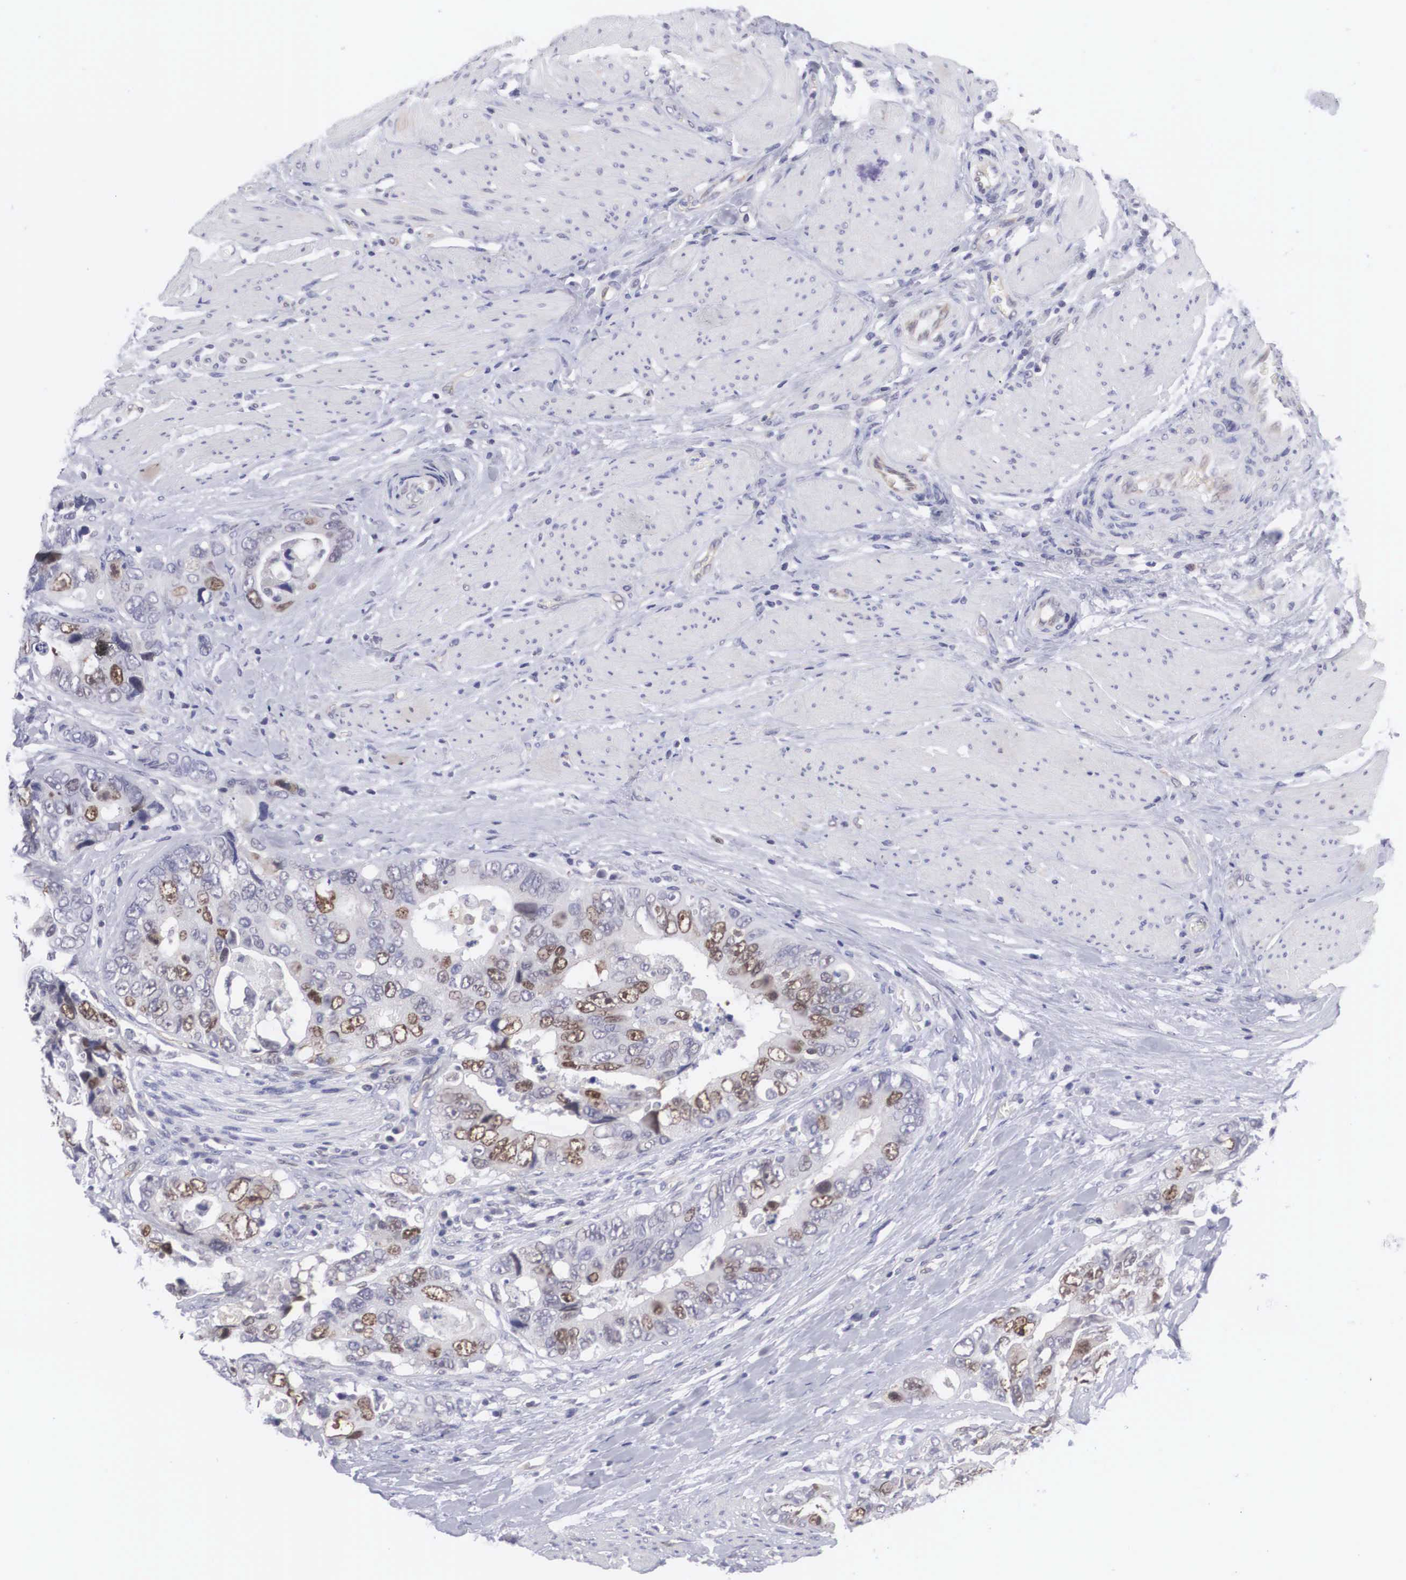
{"staining": {"intensity": "weak", "quantity": "<25%", "location": "nuclear"}, "tissue": "colorectal cancer", "cell_type": "Tumor cells", "image_type": "cancer", "snomed": [{"axis": "morphology", "description": "Adenocarcinoma, NOS"}, {"axis": "topography", "description": "Rectum"}], "caption": "An immunohistochemistry (IHC) micrograph of adenocarcinoma (colorectal) is shown. There is no staining in tumor cells of adenocarcinoma (colorectal). Brightfield microscopy of IHC stained with DAB (3,3'-diaminobenzidine) (brown) and hematoxylin (blue), captured at high magnification.", "gene": "MAST4", "patient": {"sex": "female", "age": 67}}